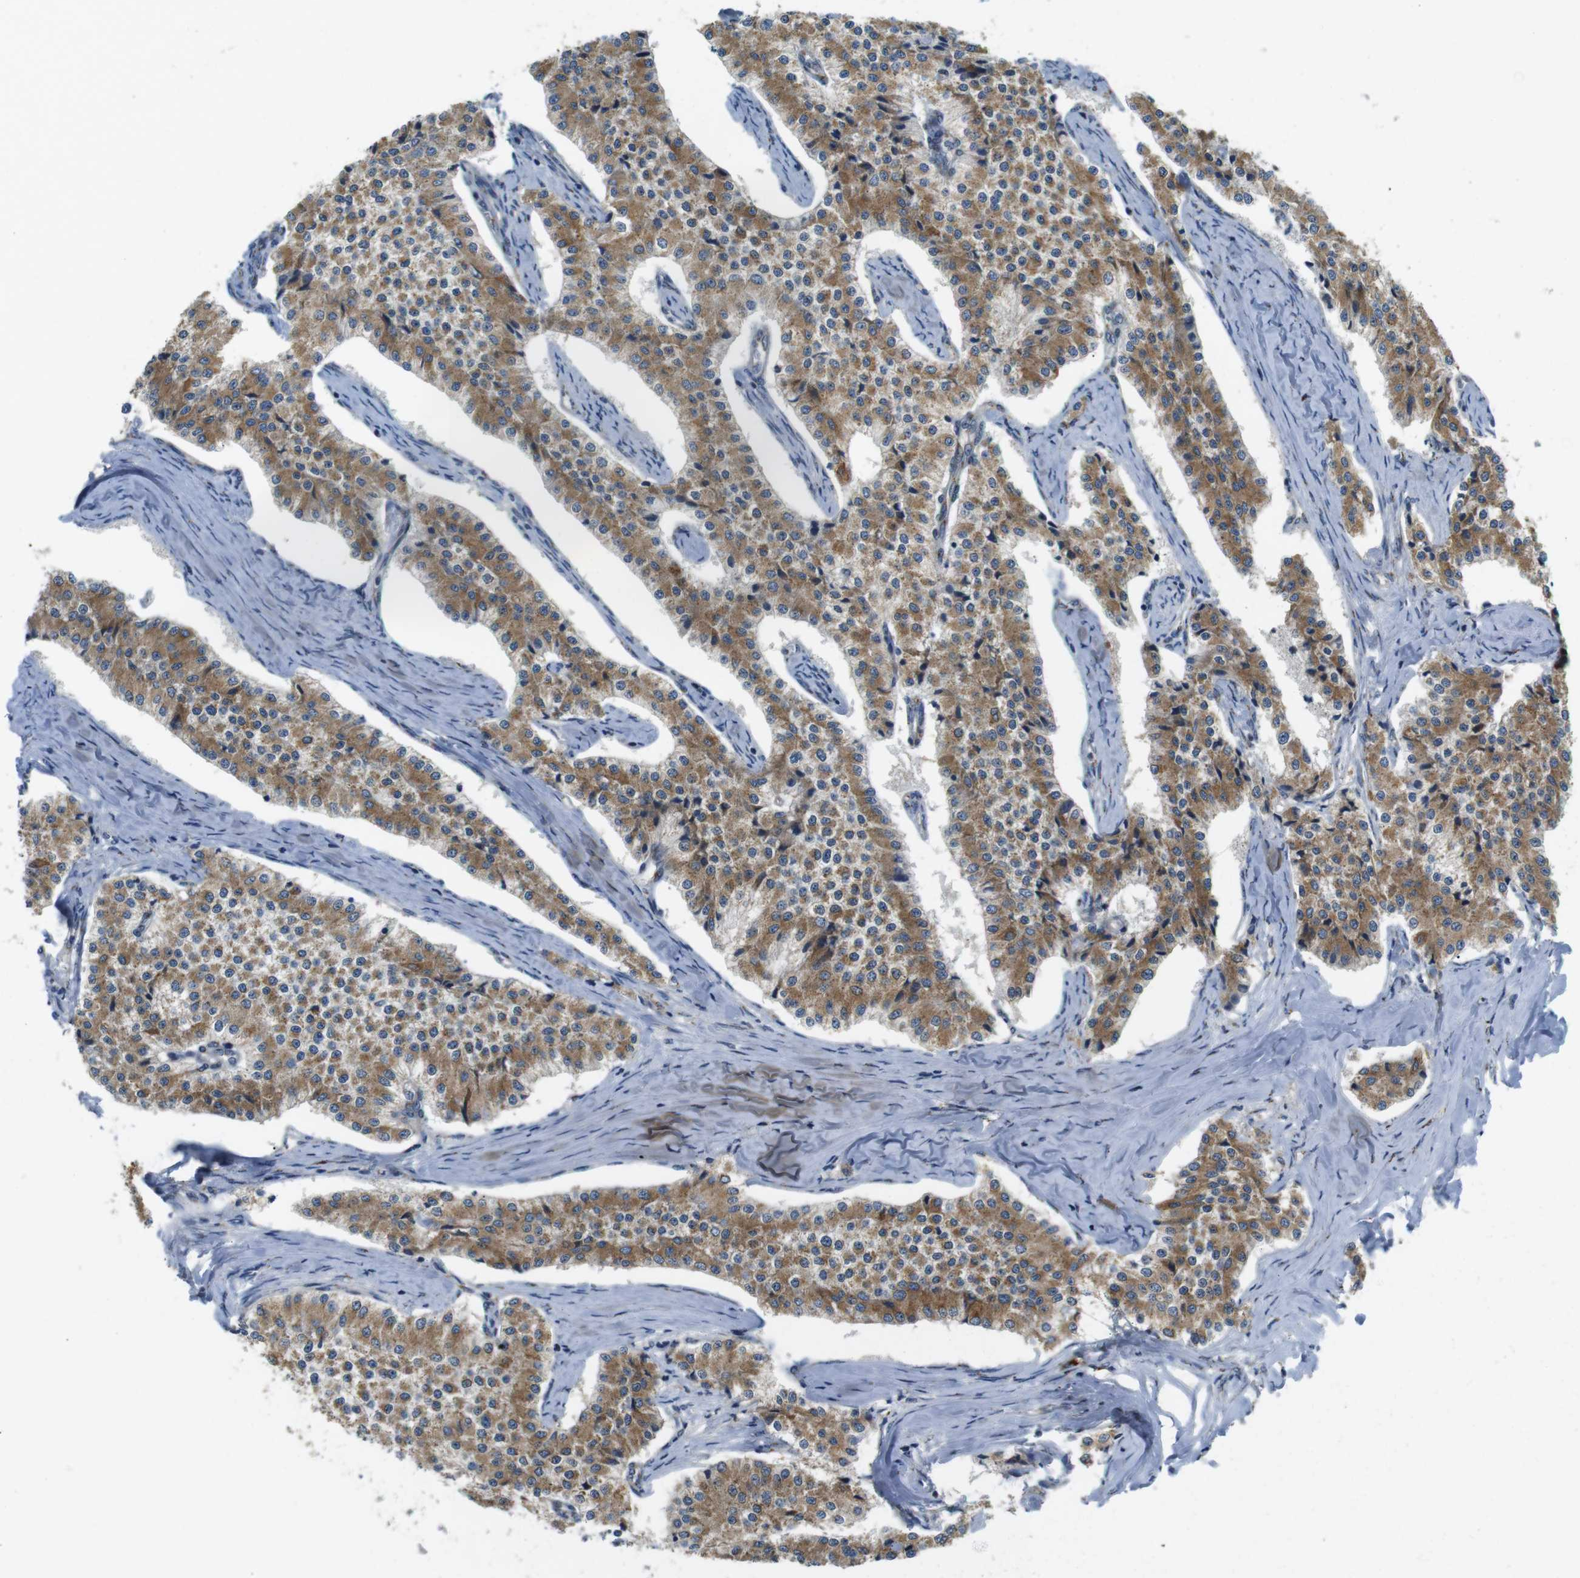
{"staining": {"intensity": "moderate", "quantity": ">75%", "location": "cytoplasmic/membranous"}, "tissue": "carcinoid", "cell_type": "Tumor cells", "image_type": "cancer", "snomed": [{"axis": "morphology", "description": "Carcinoid, malignant, NOS"}, {"axis": "topography", "description": "Colon"}], "caption": "Immunohistochemistry (IHC) histopathology image of neoplastic tissue: human malignant carcinoid stained using IHC displays medium levels of moderate protein expression localized specifically in the cytoplasmic/membranous of tumor cells, appearing as a cytoplasmic/membranous brown color.", "gene": "TMEM143", "patient": {"sex": "female", "age": 52}}